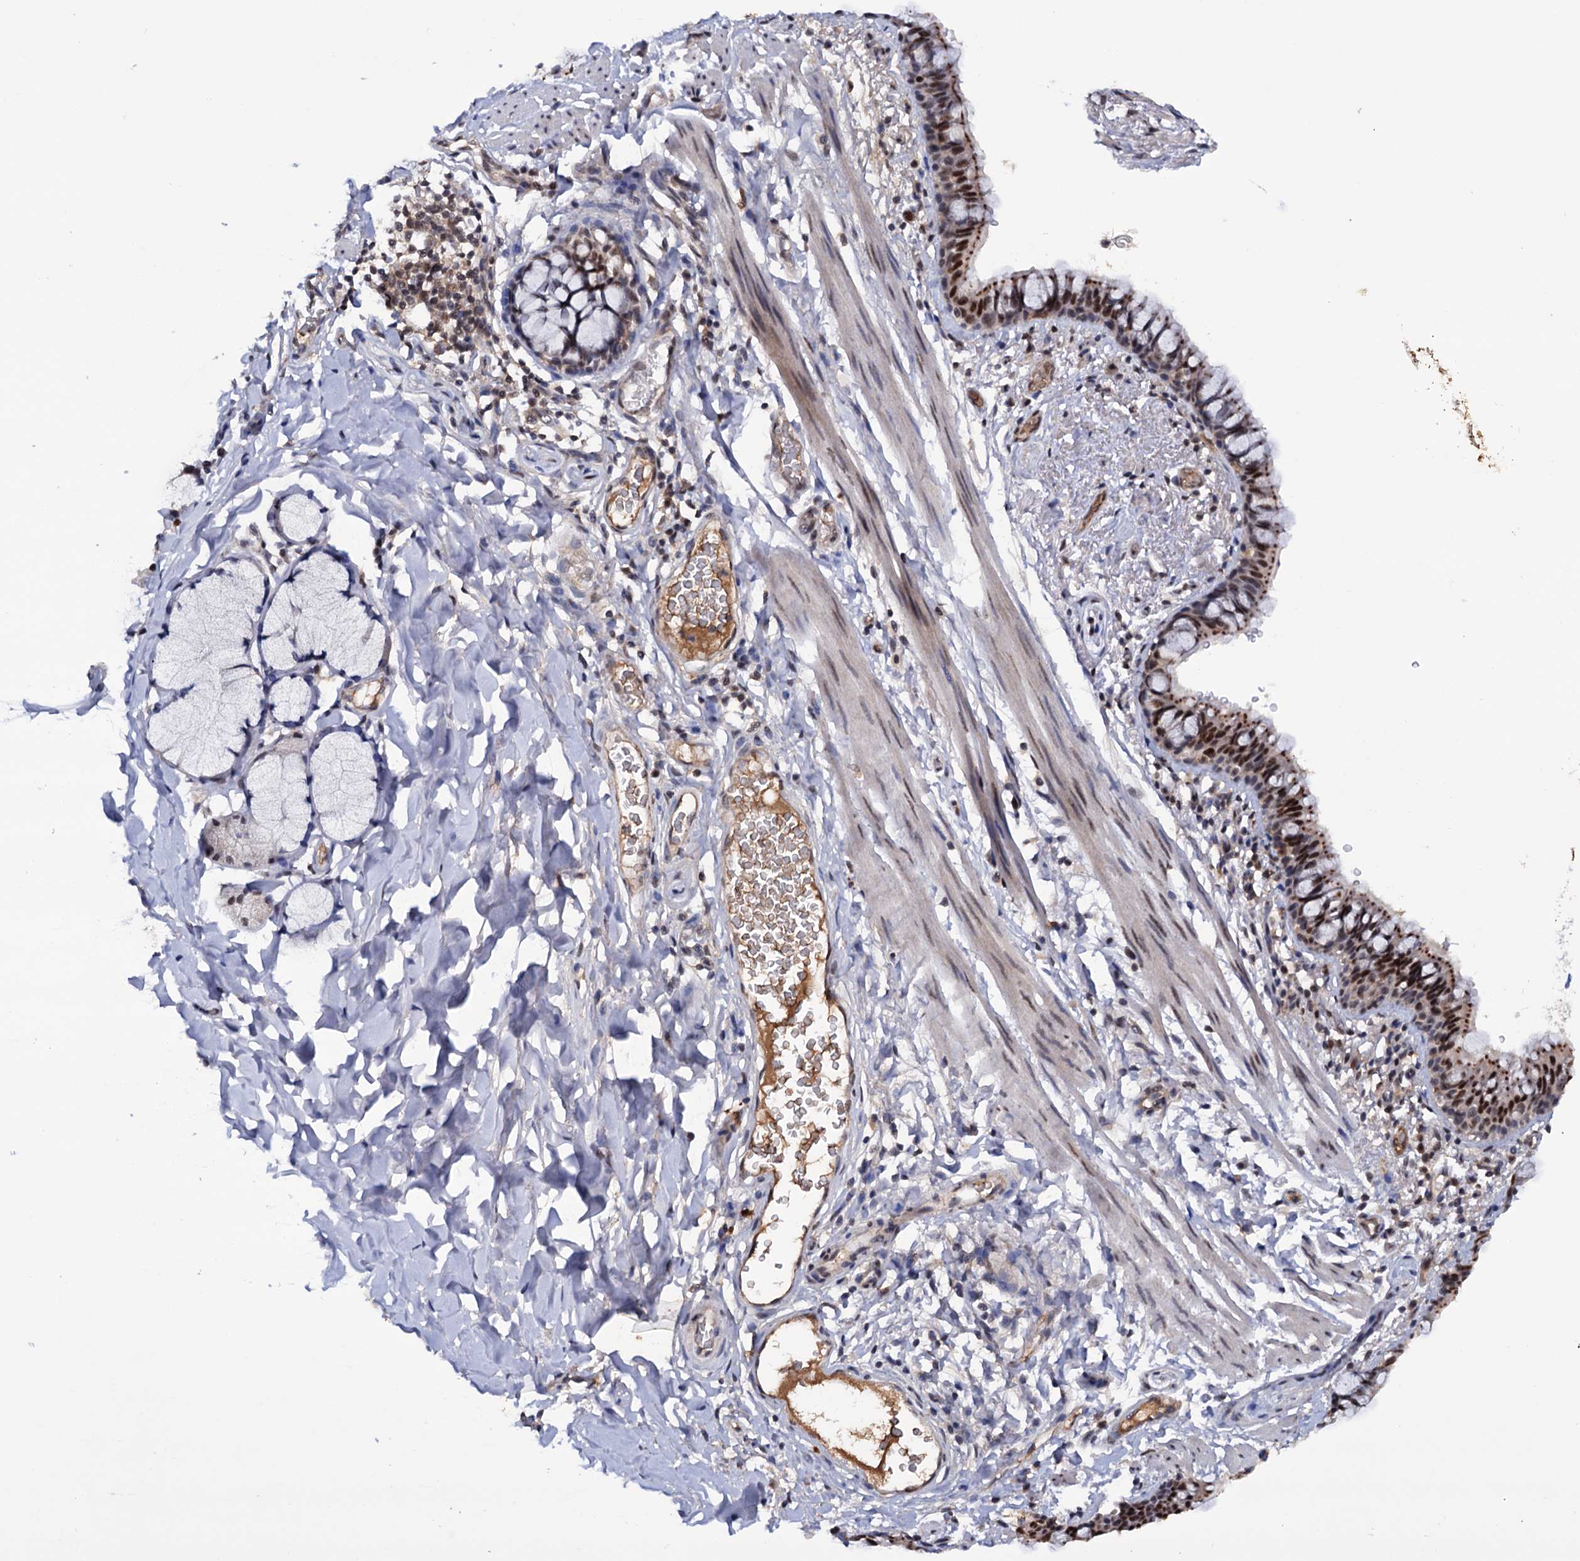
{"staining": {"intensity": "moderate", "quantity": ">75%", "location": "cytoplasmic/membranous,nuclear"}, "tissue": "bronchus", "cell_type": "Respiratory epithelial cells", "image_type": "normal", "snomed": [{"axis": "morphology", "description": "Normal tissue, NOS"}, {"axis": "topography", "description": "Cartilage tissue"}, {"axis": "topography", "description": "Bronchus"}], "caption": "Respiratory epithelial cells exhibit medium levels of moderate cytoplasmic/membranous,nuclear expression in approximately >75% of cells in benign bronchus. The protein of interest is shown in brown color, while the nuclei are stained blue.", "gene": "TBC1D12", "patient": {"sex": "female", "age": 36}}